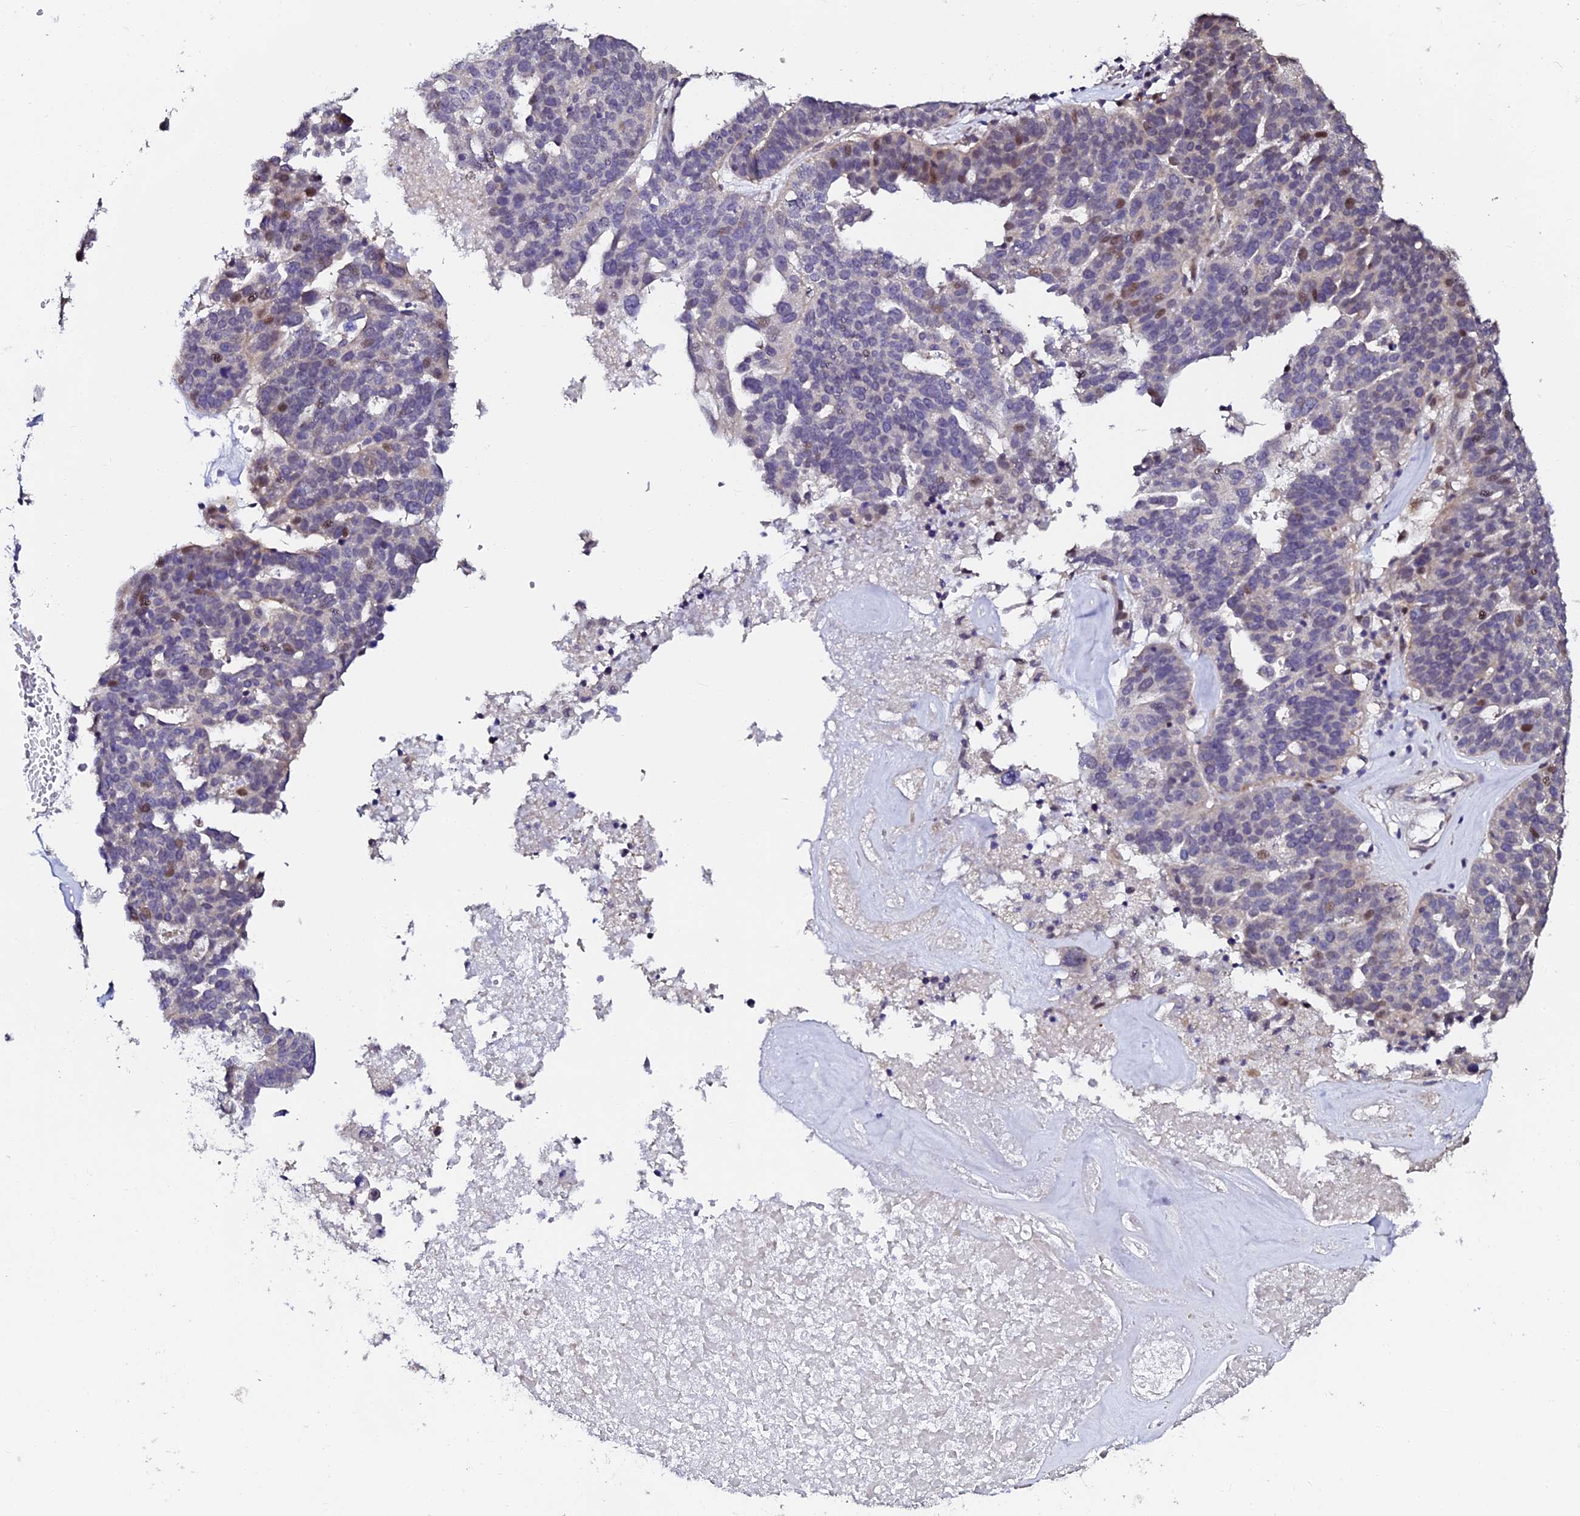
{"staining": {"intensity": "moderate", "quantity": "<25%", "location": "nuclear"}, "tissue": "ovarian cancer", "cell_type": "Tumor cells", "image_type": "cancer", "snomed": [{"axis": "morphology", "description": "Cystadenocarcinoma, serous, NOS"}, {"axis": "topography", "description": "Ovary"}], "caption": "High-magnification brightfield microscopy of ovarian serous cystadenocarcinoma stained with DAB (3,3'-diaminobenzidine) (brown) and counterstained with hematoxylin (blue). tumor cells exhibit moderate nuclear expression is present in approximately<25% of cells. Using DAB (brown) and hematoxylin (blue) stains, captured at high magnification using brightfield microscopy.", "gene": "GPN3", "patient": {"sex": "female", "age": 59}}